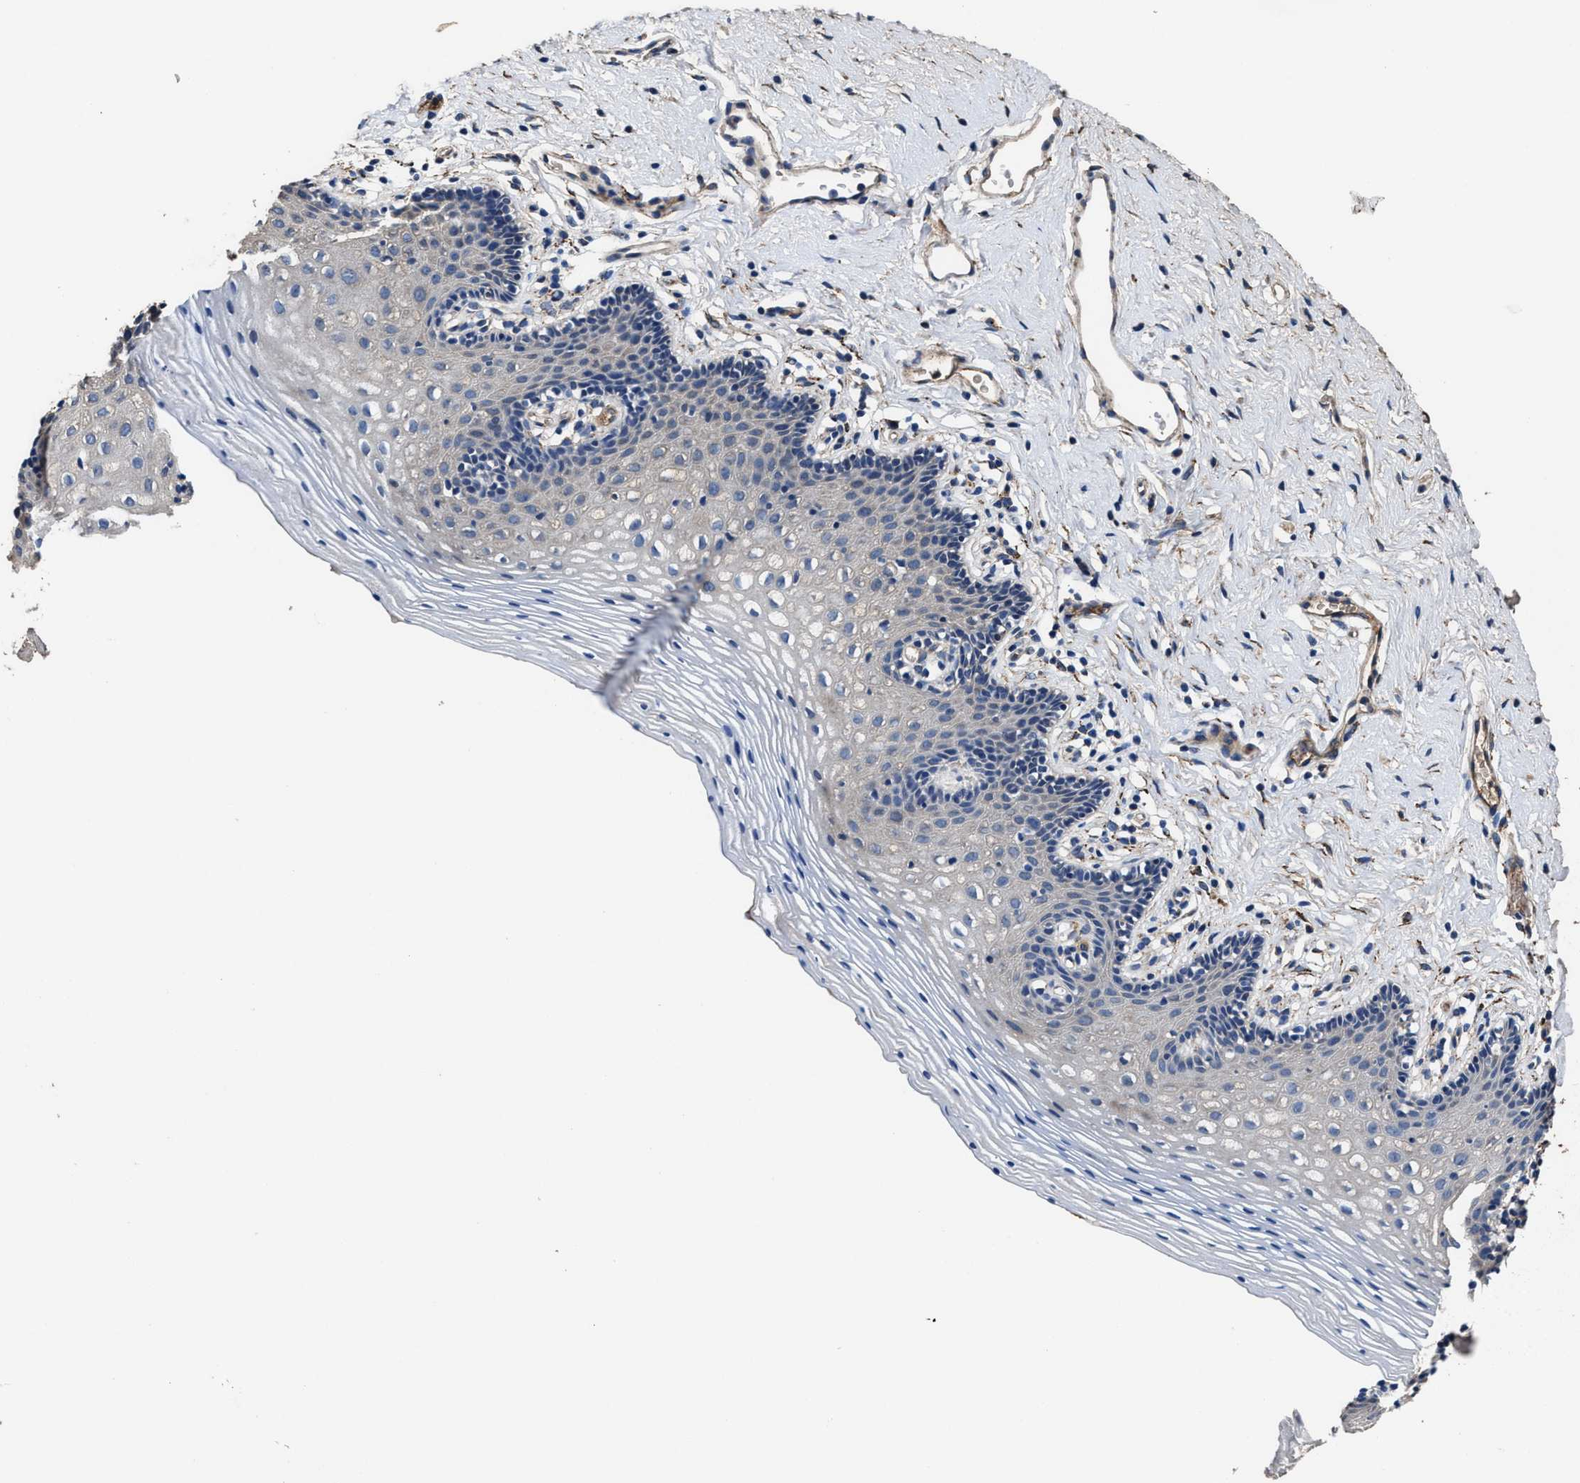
{"staining": {"intensity": "weak", "quantity": "<25%", "location": "cytoplasmic/membranous"}, "tissue": "vagina", "cell_type": "Squamous epithelial cells", "image_type": "normal", "snomed": [{"axis": "morphology", "description": "Normal tissue, NOS"}, {"axis": "topography", "description": "Vagina"}], "caption": "Photomicrograph shows no protein positivity in squamous epithelial cells of unremarkable vagina.", "gene": "IDNK", "patient": {"sex": "female", "age": 32}}